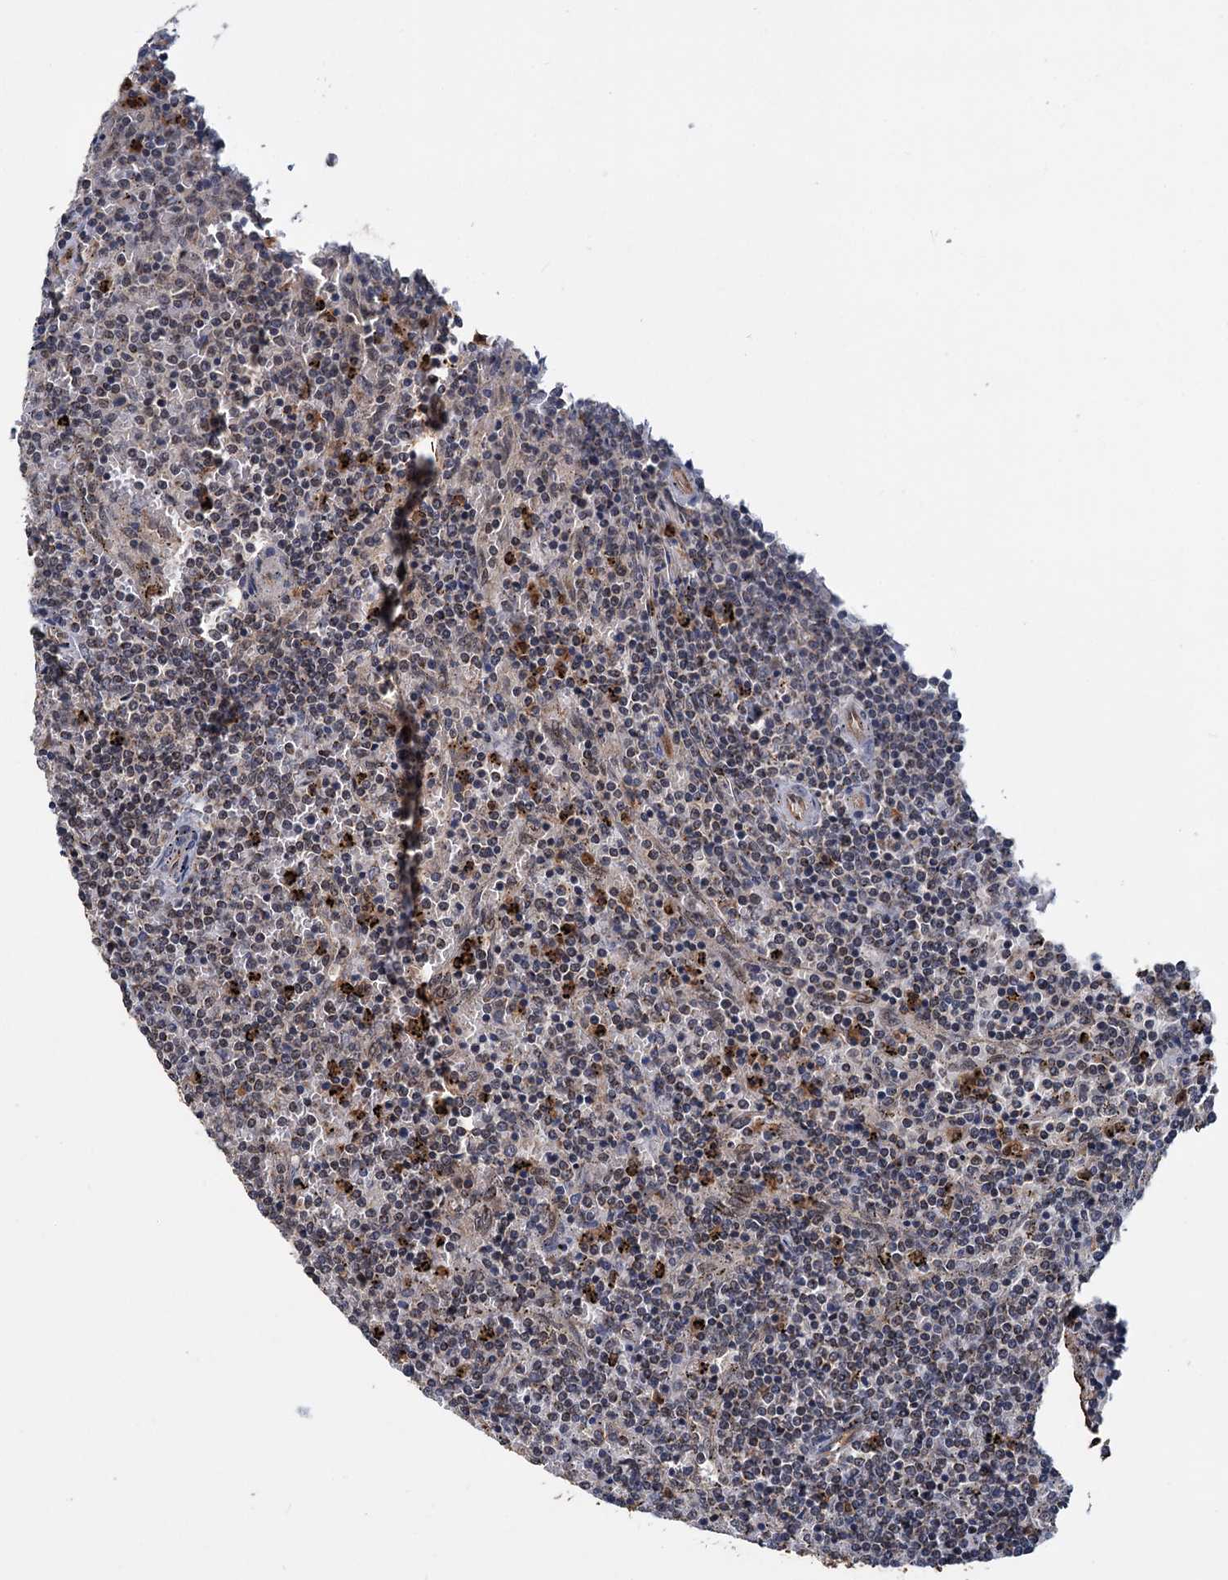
{"staining": {"intensity": "weak", "quantity": "25%-75%", "location": "nuclear"}, "tissue": "lymphoma", "cell_type": "Tumor cells", "image_type": "cancer", "snomed": [{"axis": "morphology", "description": "Malignant lymphoma, non-Hodgkin's type, Low grade"}, {"axis": "topography", "description": "Spleen"}], "caption": "High-magnification brightfield microscopy of malignant lymphoma, non-Hodgkin's type (low-grade) stained with DAB (brown) and counterstained with hematoxylin (blue). tumor cells exhibit weak nuclear positivity is appreciated in approximately25%-75% of cells.", "gene": "KANSL2", "patient": {"sex": "female", "age": 50}}